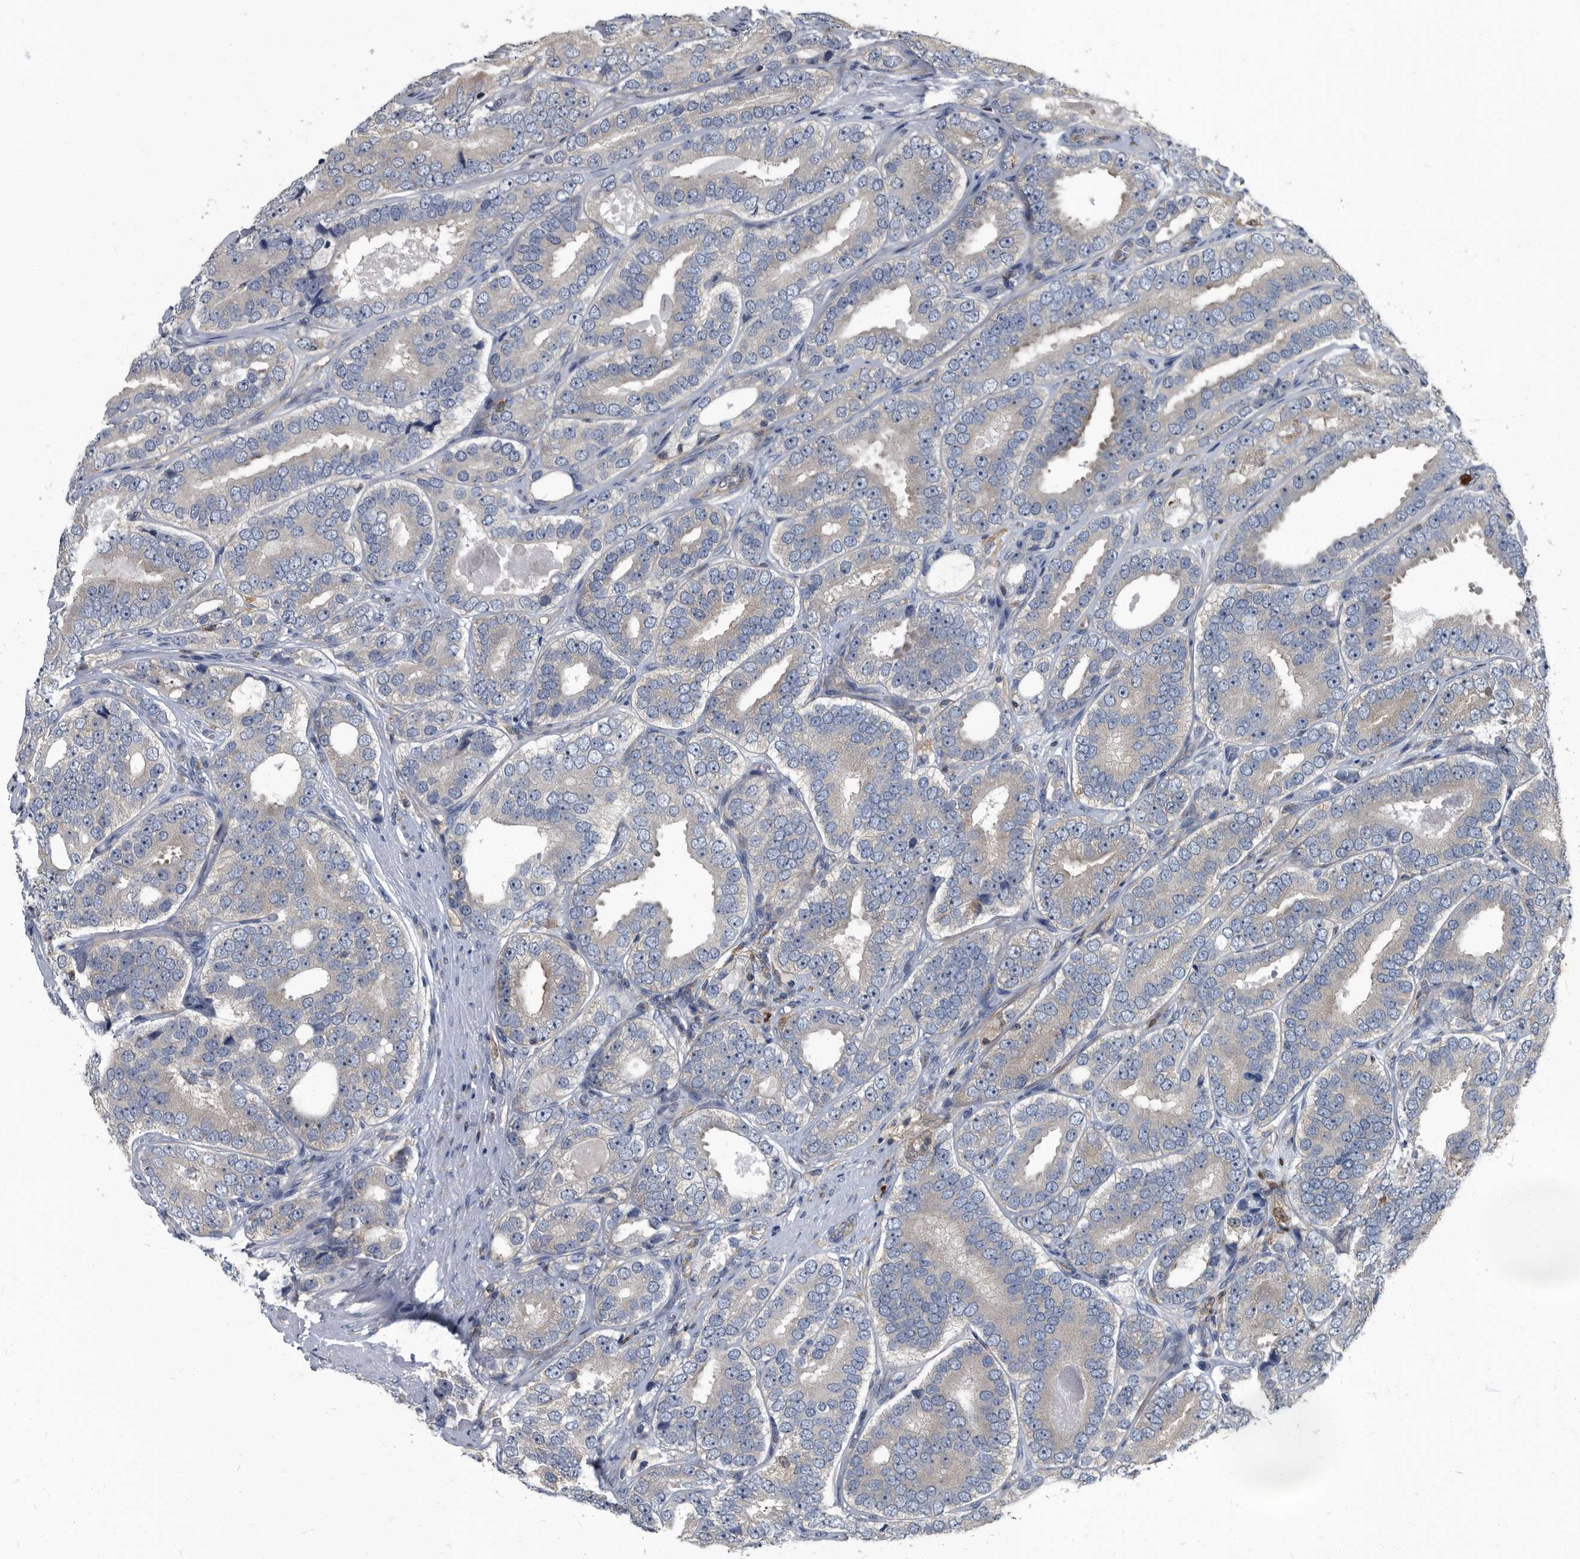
{"staining": {"intensity": "negative", "quantity": "none", "location": "none"}, "tissue": "prostate cancer", "cell_type": "Tumor cells", "image_type": "cancer", "snomed": [{"axis": "morphology", "description": "Adenocarcinoma, High grade"}, {"axis": "topography", "description": "Prostate"}], "caption": "The immunohistochemistry micrograph has no significant positivity in tumor cells of high-grade adenocarcinoma (prostate) tissue.", "gene": "CDV3", "patient": {"sex": "male", "age": 56}}